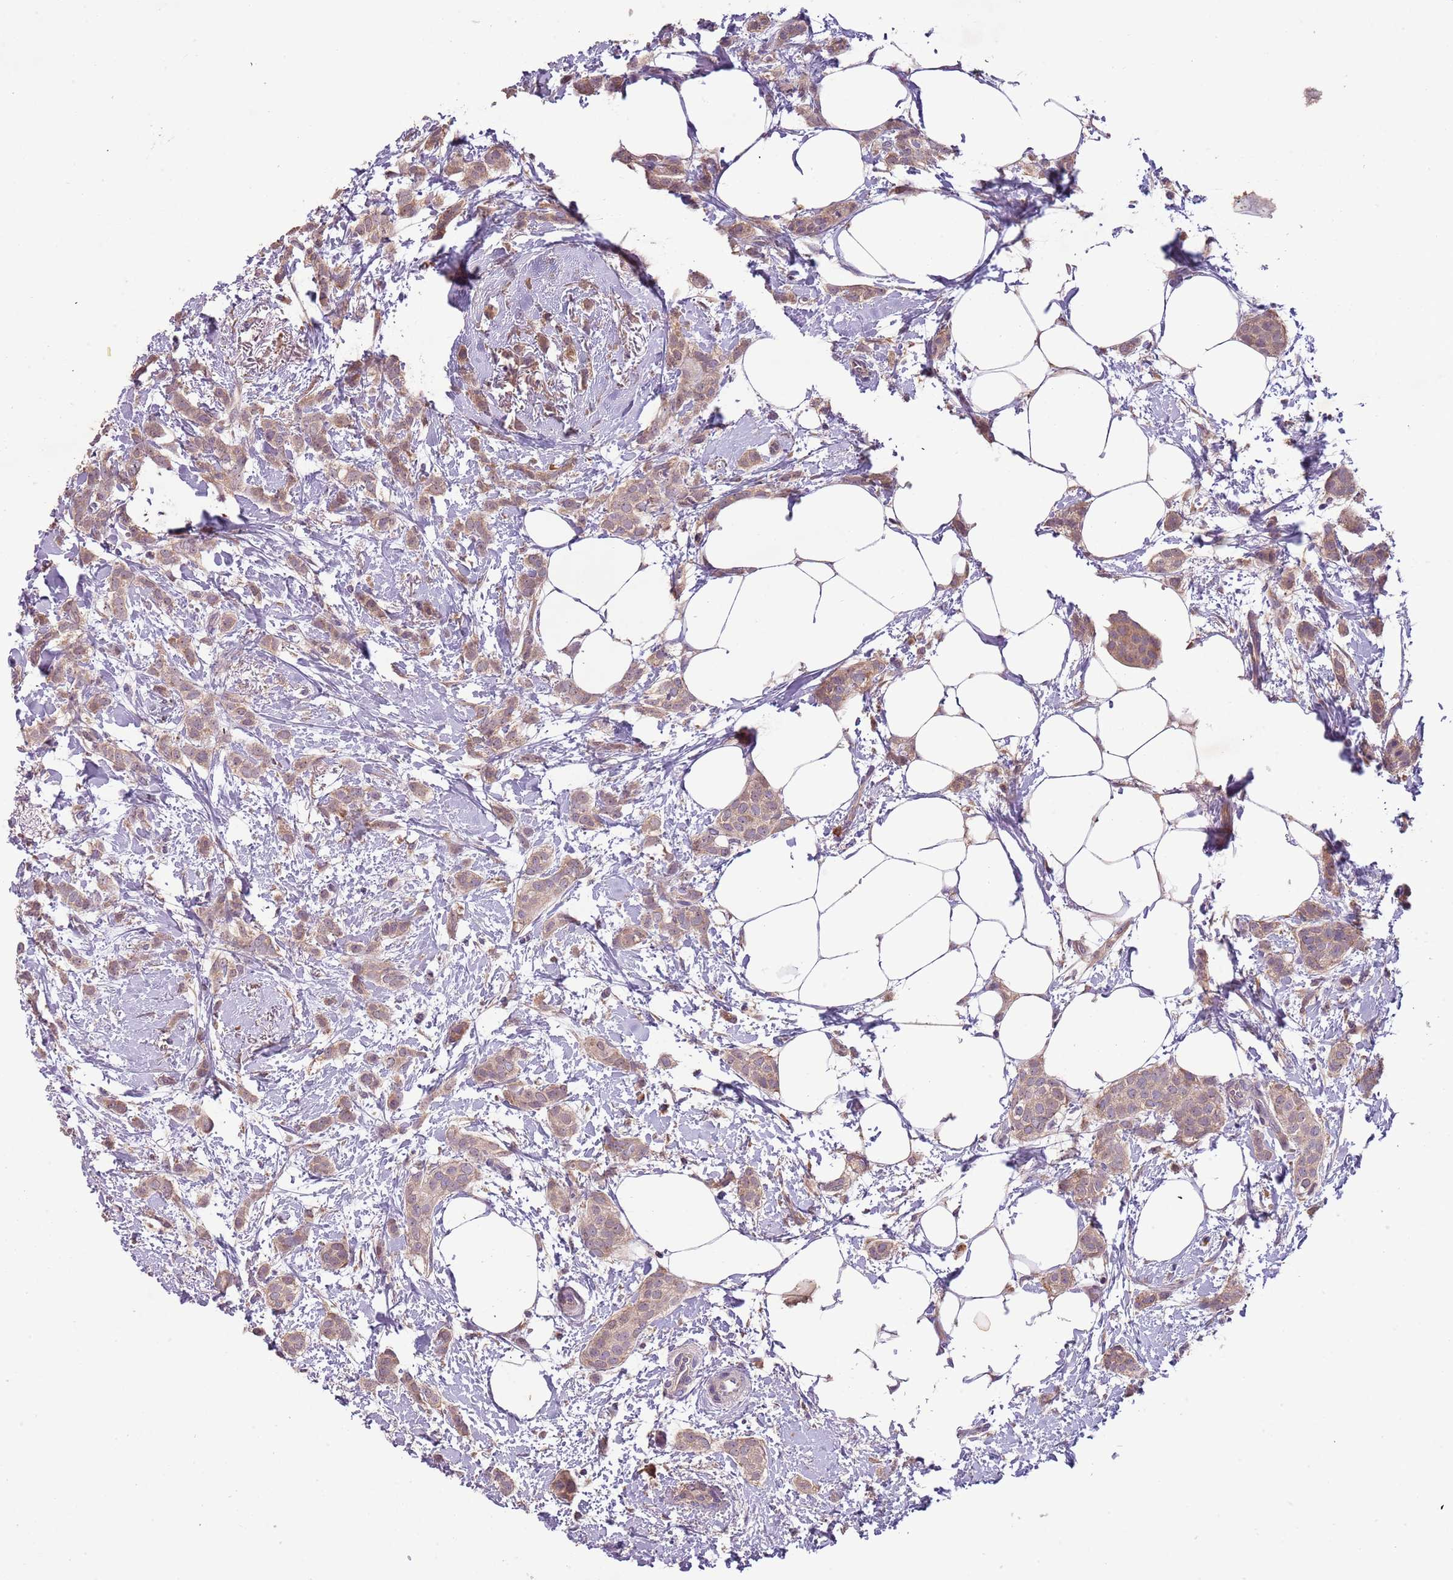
{"staining": {"intensity": "moderate", "quantity": ">75%", "location": "cytoplasmic/membranous"}, "tissue": "breast cancer", "cell_type": "Tumor cells", "image_type": "cancer", "snomed": [{"axis": "morphology", "description": "Duct carcinoma"}, {"axis": "topography", "description": "Breast"}], "caption": "Breast cancer stained with DAB (3,3'-diaminobenzidine) IHC shows medium levels of moderate cytoplasmic/membranous staining in about >75% of tumor cells.", "gene": "FECH", "patient": {"sex": "female", "age": 72}}